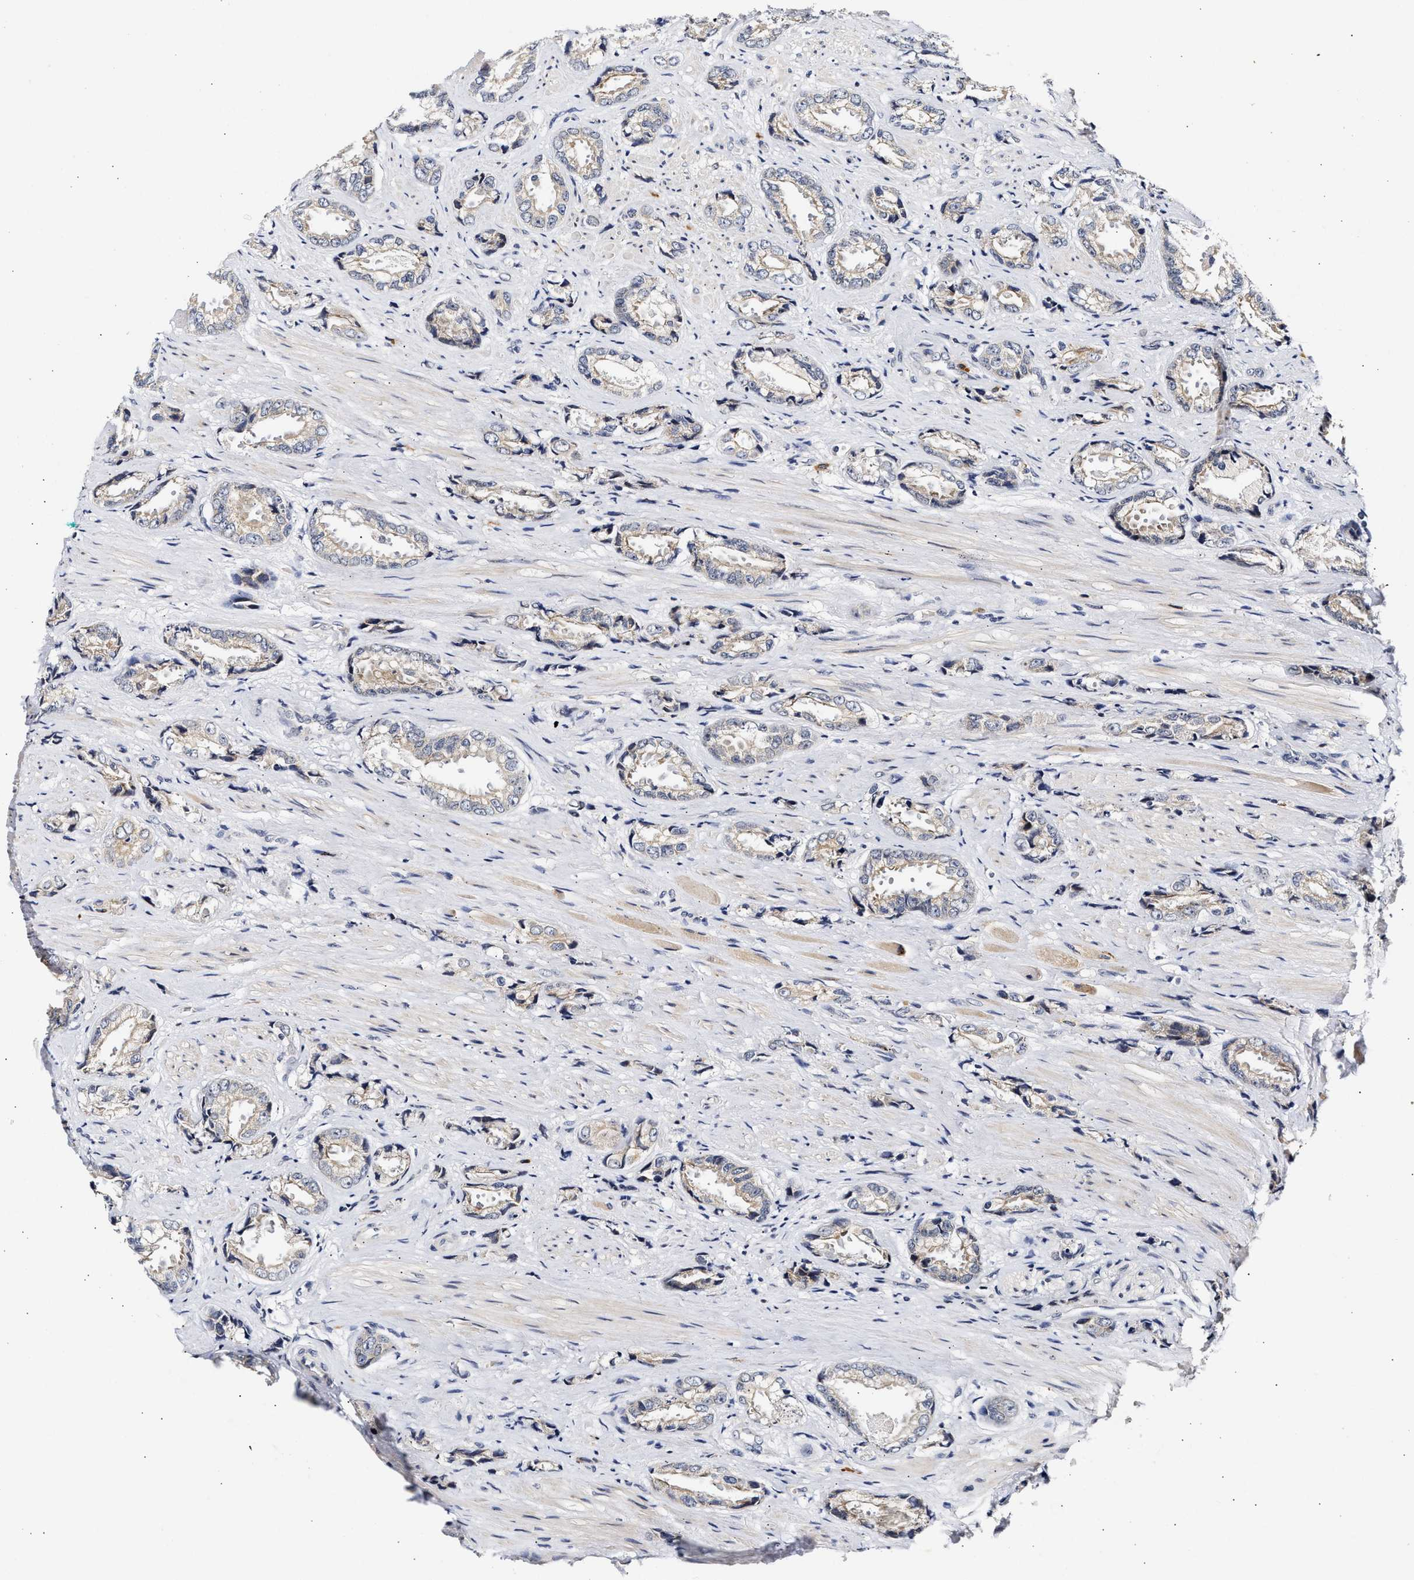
{"staining": {"intensity": "weak", "quantity": "<25%", "location": "cytoplasmic/membranous"}, "tissue": "prostate cancer", "cell_type": "Tumor cells", "image_type": "cancer", "snomed": [{"axis": "morphology", "description": "Adenocarcinoma, High grade"}, {"axis": "topography", "description": "Prostate"}], "caption": "Human prostate high-grade adenocarcinoma stained for a protein using immunohistochemistry demonstrates no expression in tumor cells.", "gene": "RINT1", "patient": {"sex": "male", "age": 61}}